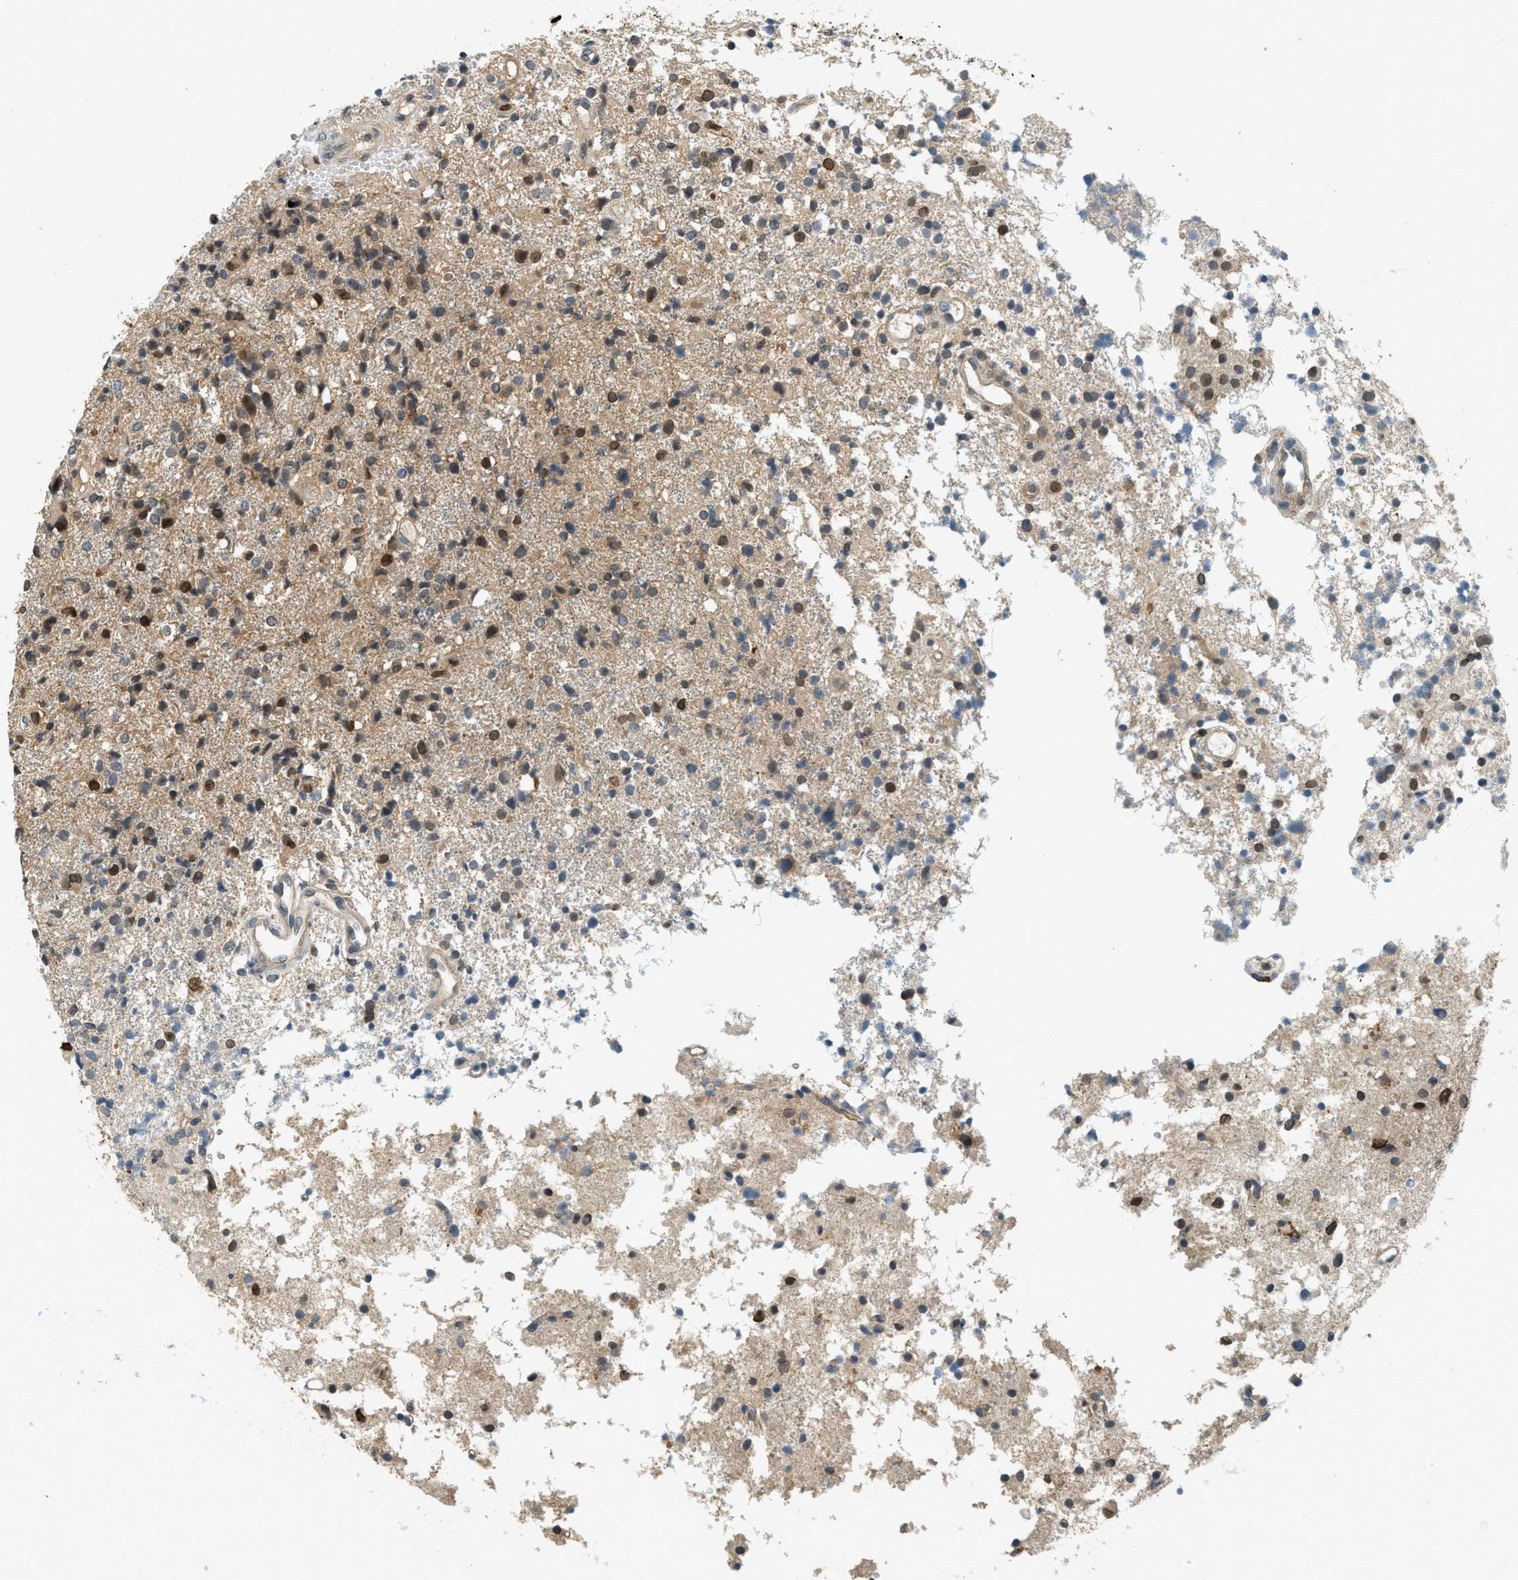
{"staining": {"intensity": "moderate", "quantity": "25%-75%", "location": "cytoplasmic/membranous,nuclear"}, "tissue": "glioma", "cell_type": "Tumor cells", "image_type": "cancer", "snomed": [{"axis": "morphology", "description": "Glioma, malignant, High grade"}, {"axis": "topography", "description": "Brain"}], "caption": "Glioma stained with a protein marker exhibits moderate staining in tumor cells.", "gene": "GMPPB", "patient": {"sex": "female", "age": 59}}